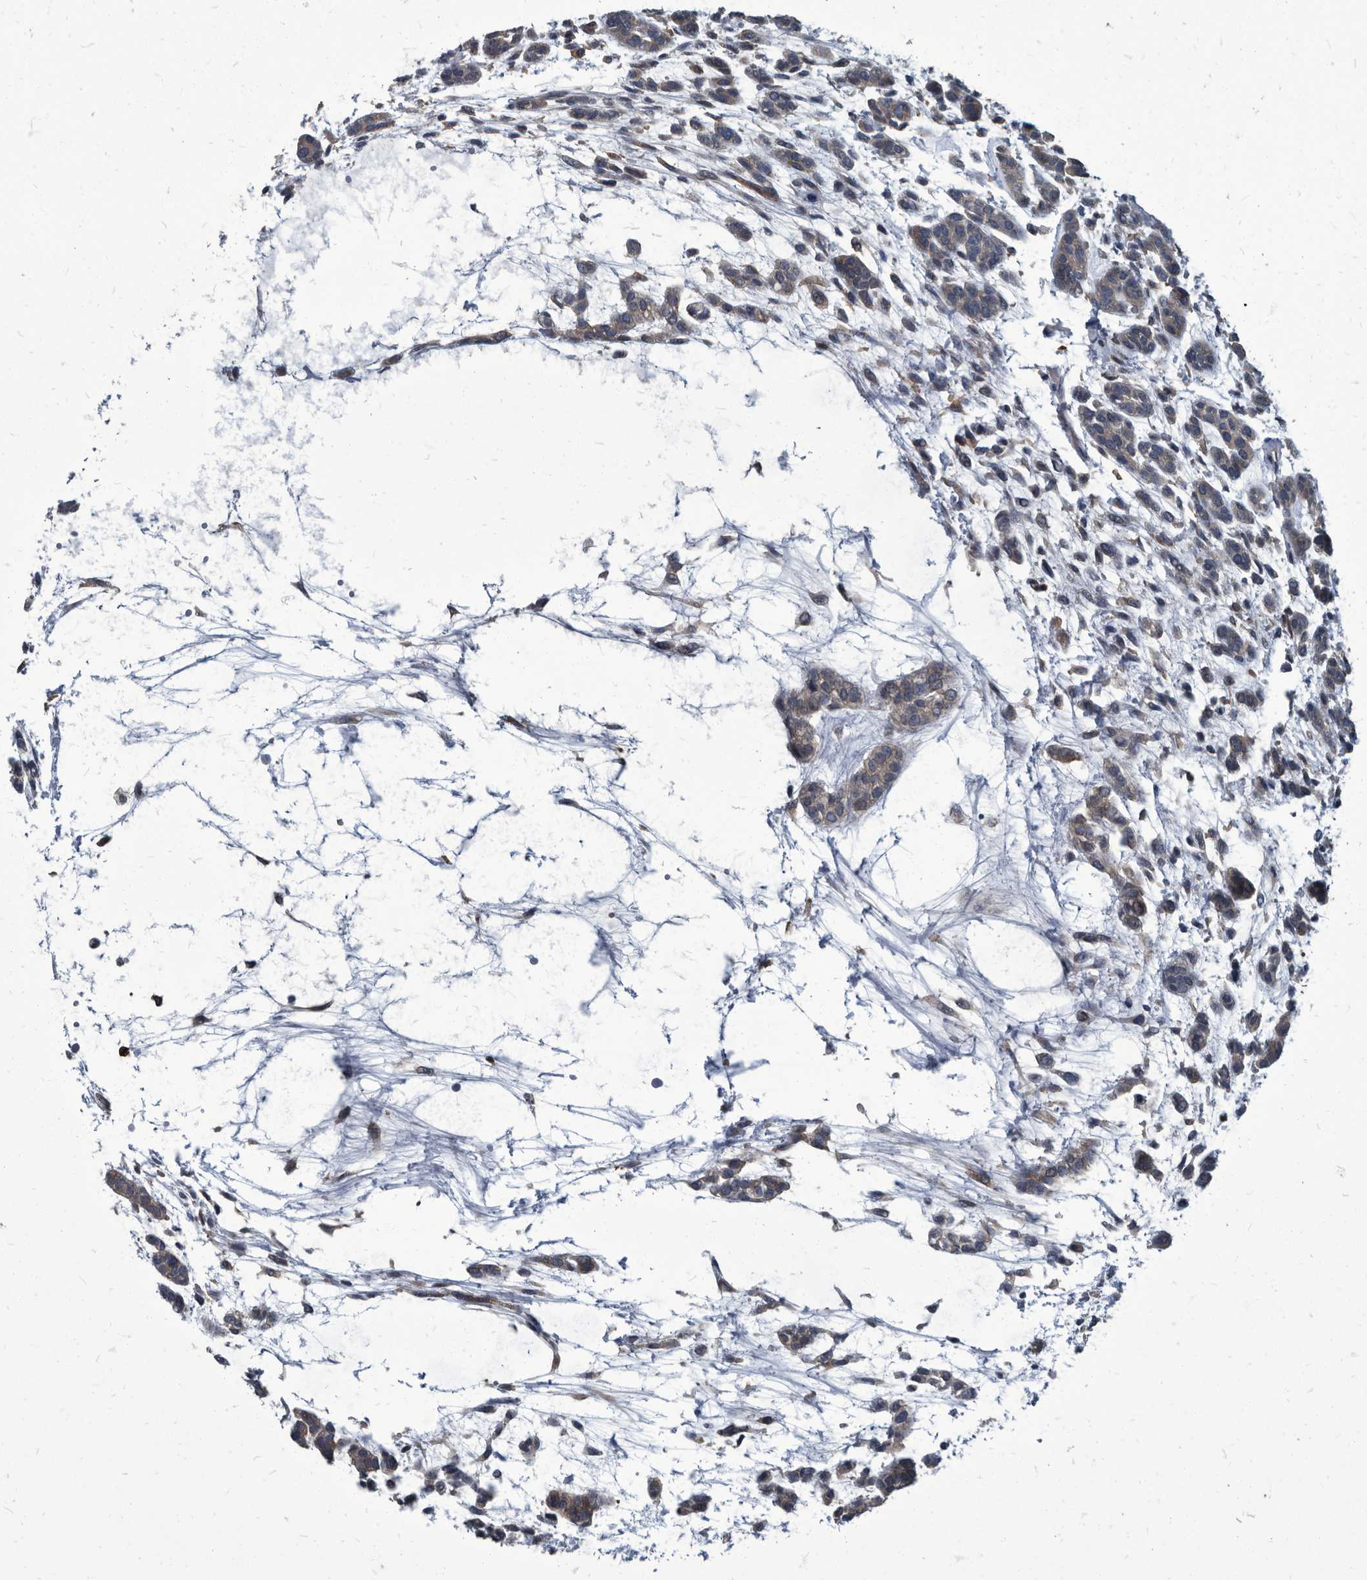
{"staining": {"intensity": "weak", "quantity": "<25%", "location": "cytoplasmic/membranous"}, "tissue": "head and neck cancer", "cell_type": "Tumor cells", "image_type": "cancer", "snomed": [{"axis": "morphology", "description": "Adenocarcinoma, NOS"}, {"axis": "morphology", "description": "Adenoma, NOS"}, {"axis": "topography", "description": "Head-Neck"}], "caption": "The image reveals no significant positivity in tumor cells of head and neck adenocarcinoma. (DAB (3,3'-diaminobenzidine) immunohistochemistry (IHC) with hematoxylin counter stain).", "gene": "CDV3", "patient": {"sex": "female", "age": 55}}